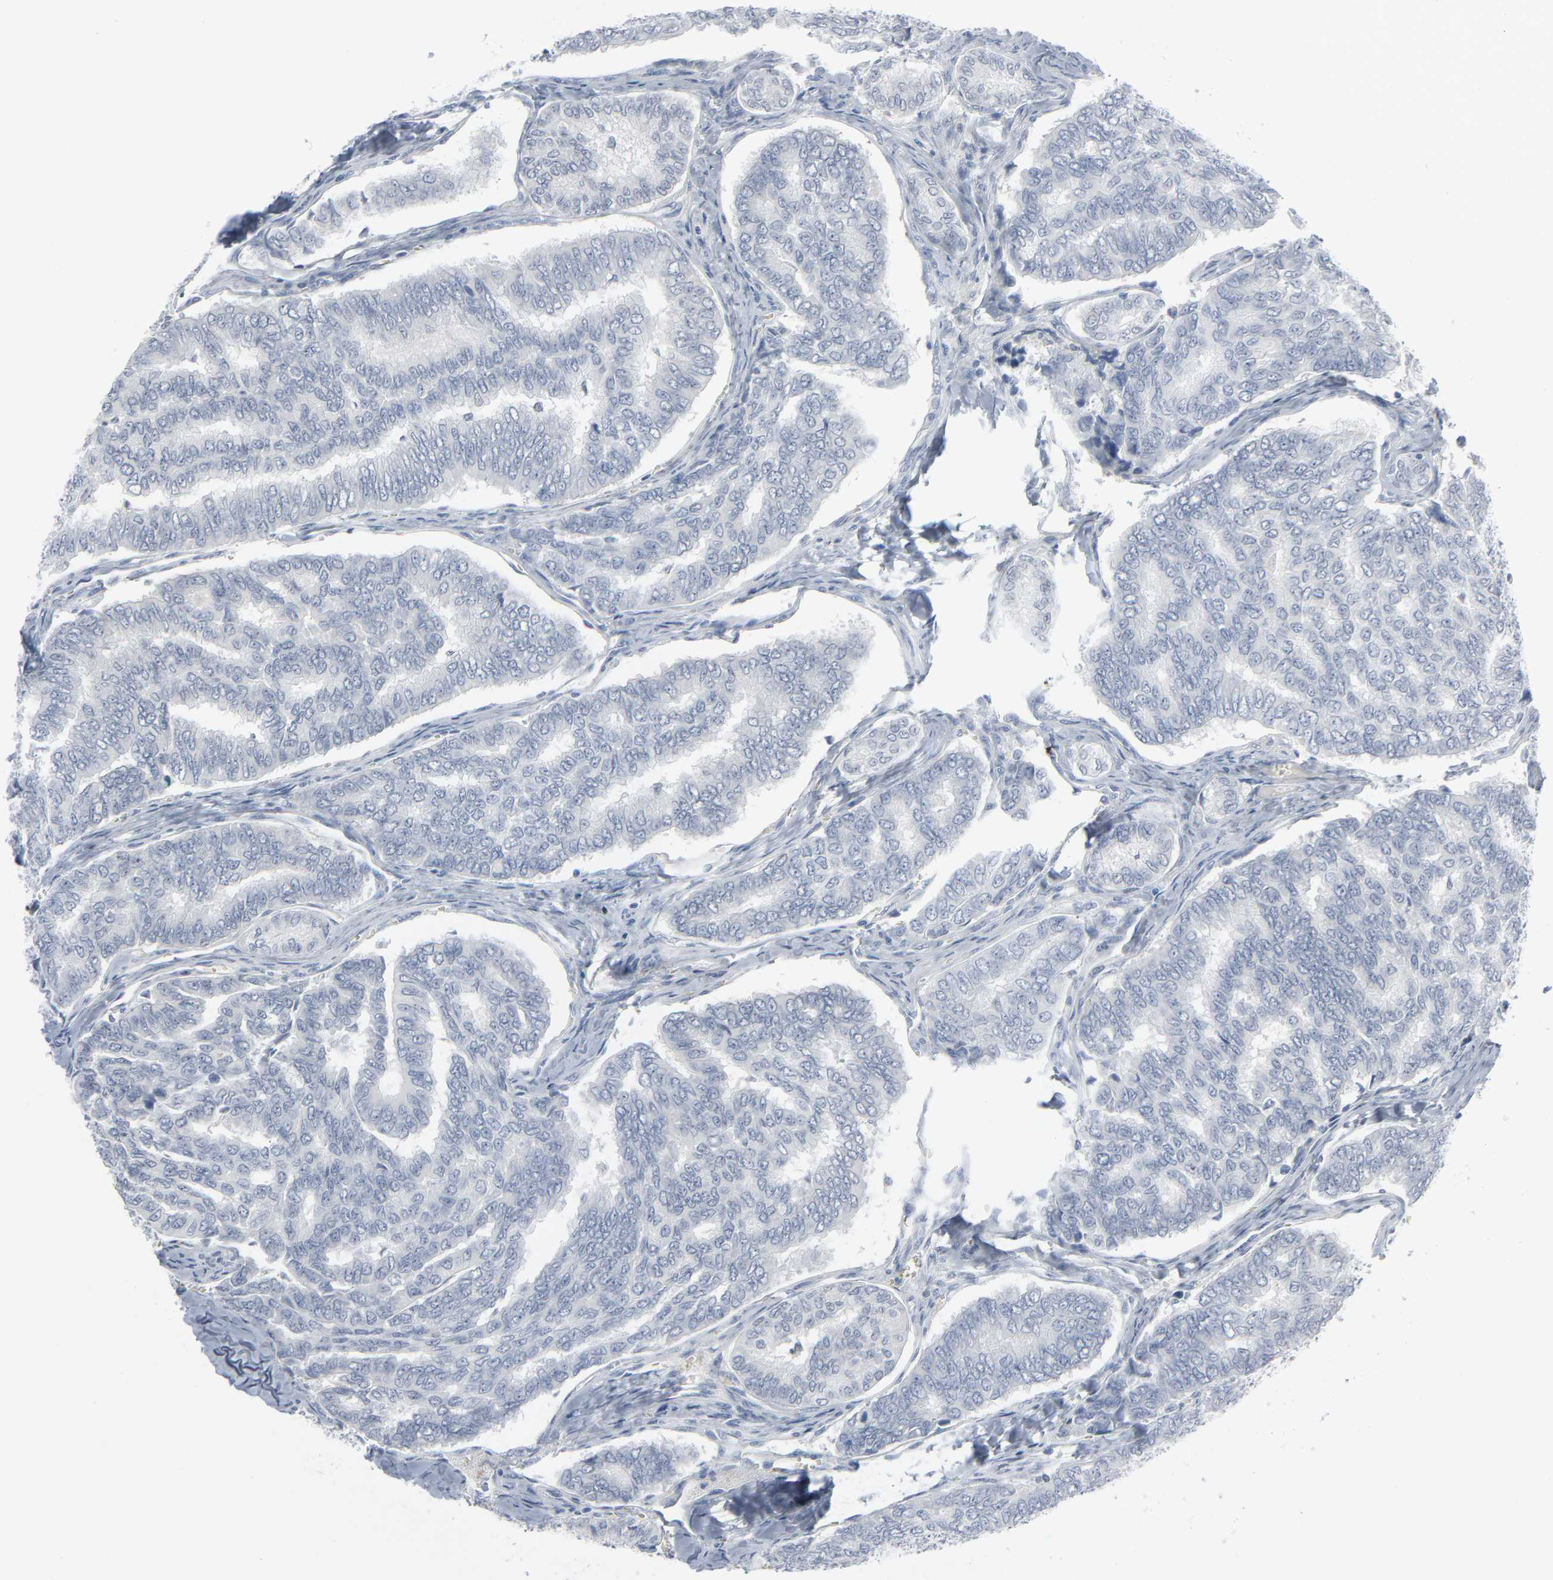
{"staining": {"intensity": "negative", "quantity": "none", "location": "none"}, "tissue": "thyroid cancer", "cell_type": "Tumor cells", "image_type": "cancer", "snomed": [{"axis": "morphology", "description": "Papillary adenocarcinoma, NOS"}, {"axis": "topography", "description": "Thyroid gland"}], "caption": "Immunohistochemistry of papillary adenocarcinoma (thyroid) reveals no expression in tumor cells.", "gene": "MITF", "patient": {"sex": "female", "age": 35}}